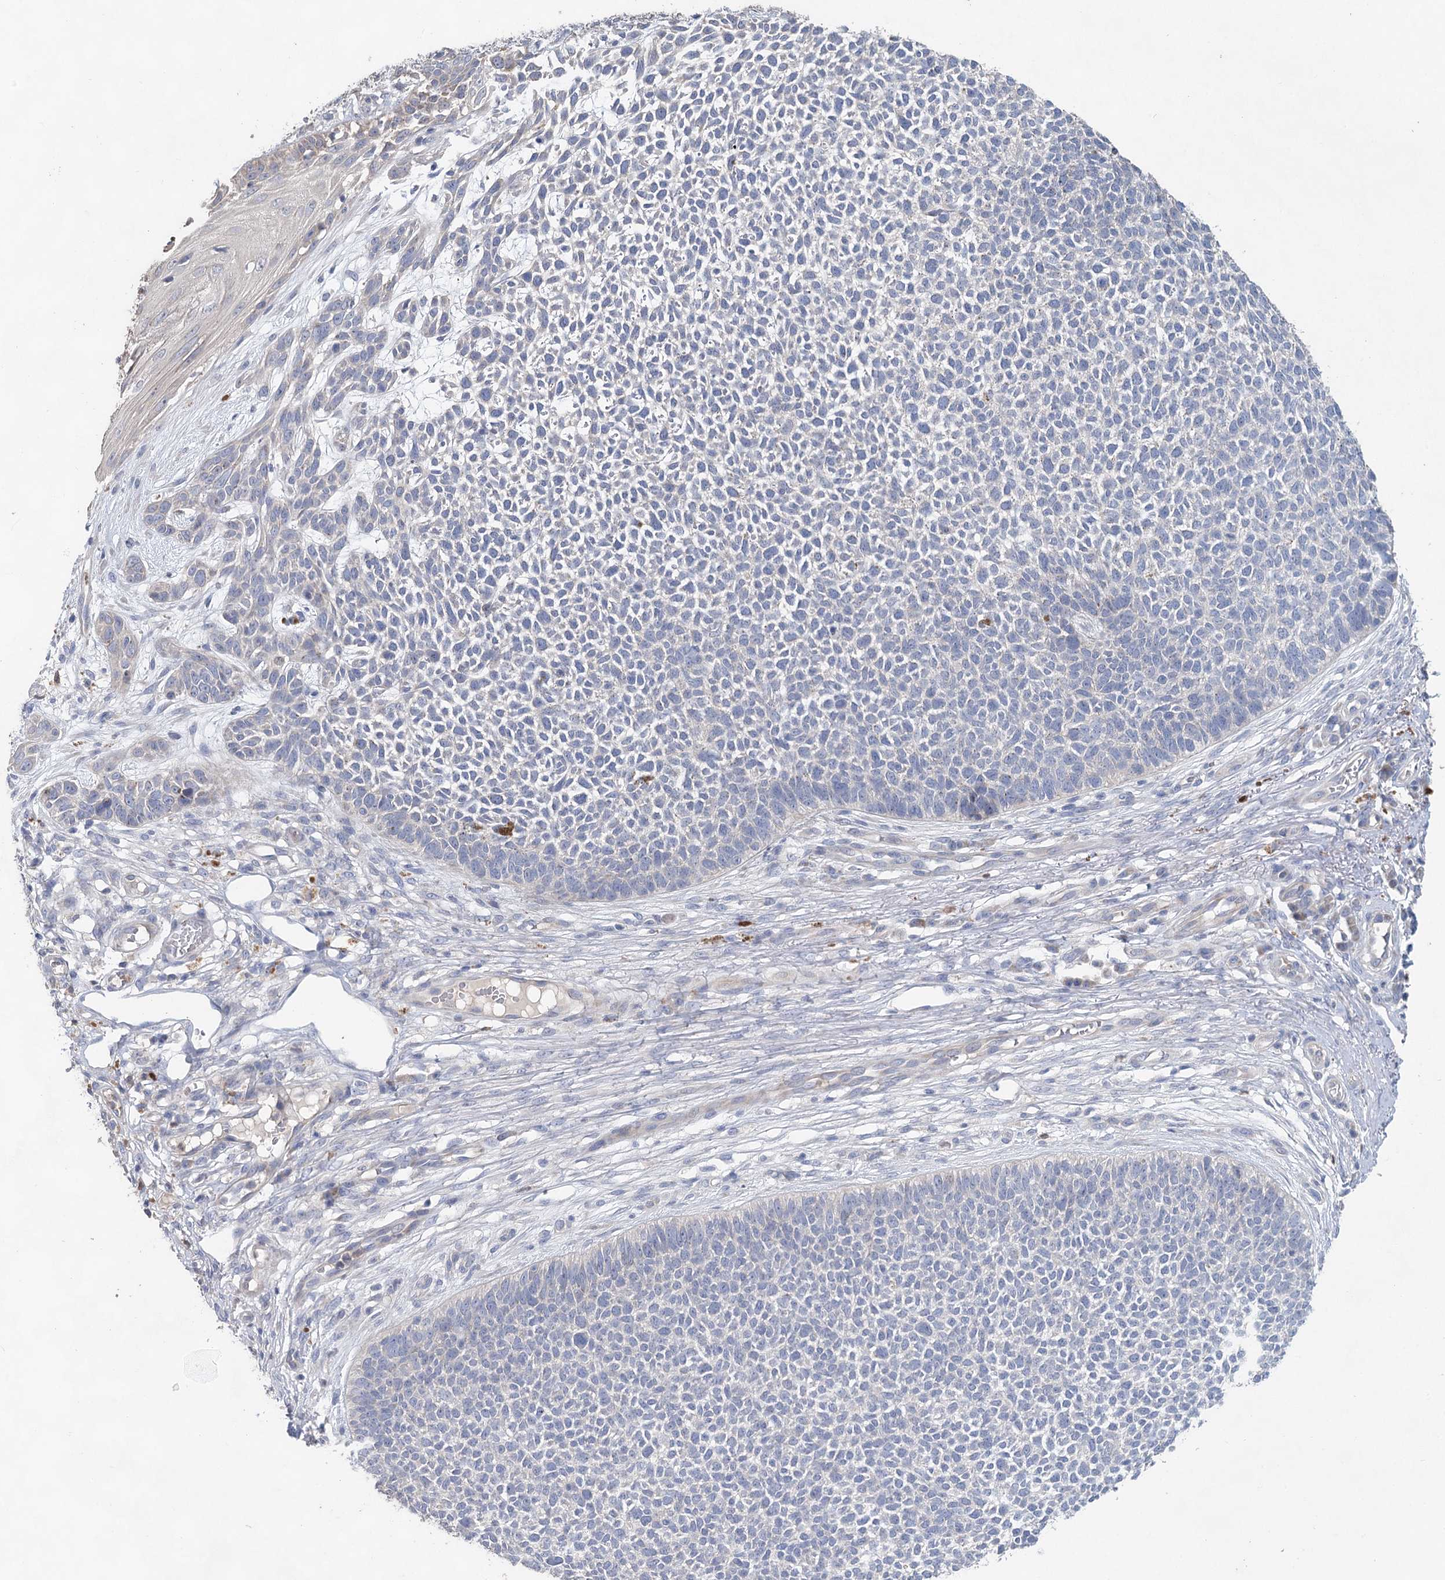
{"staining": {"intensity": "negative", "quantity": "none", "location": "none"}, "tissue": "skin cancer", "cell_type": "Tumor cells", "image_type": "cancer", "snomed": [{"axis": "morphology", "description": "Basal cell carcinoma"}, {"axis": "topography", "description": "Skin"}], "caption": "Skin basal cell carcinoma was stained to show a protein in brown. There is no significant positivity in tumor cells. (DAB (3,3'-diaminobenzidine) IHC visualized using brightfield microscopy, high magnification).", "gene": "MYL6B", "patient": {"sex": "female", "age": 84}}